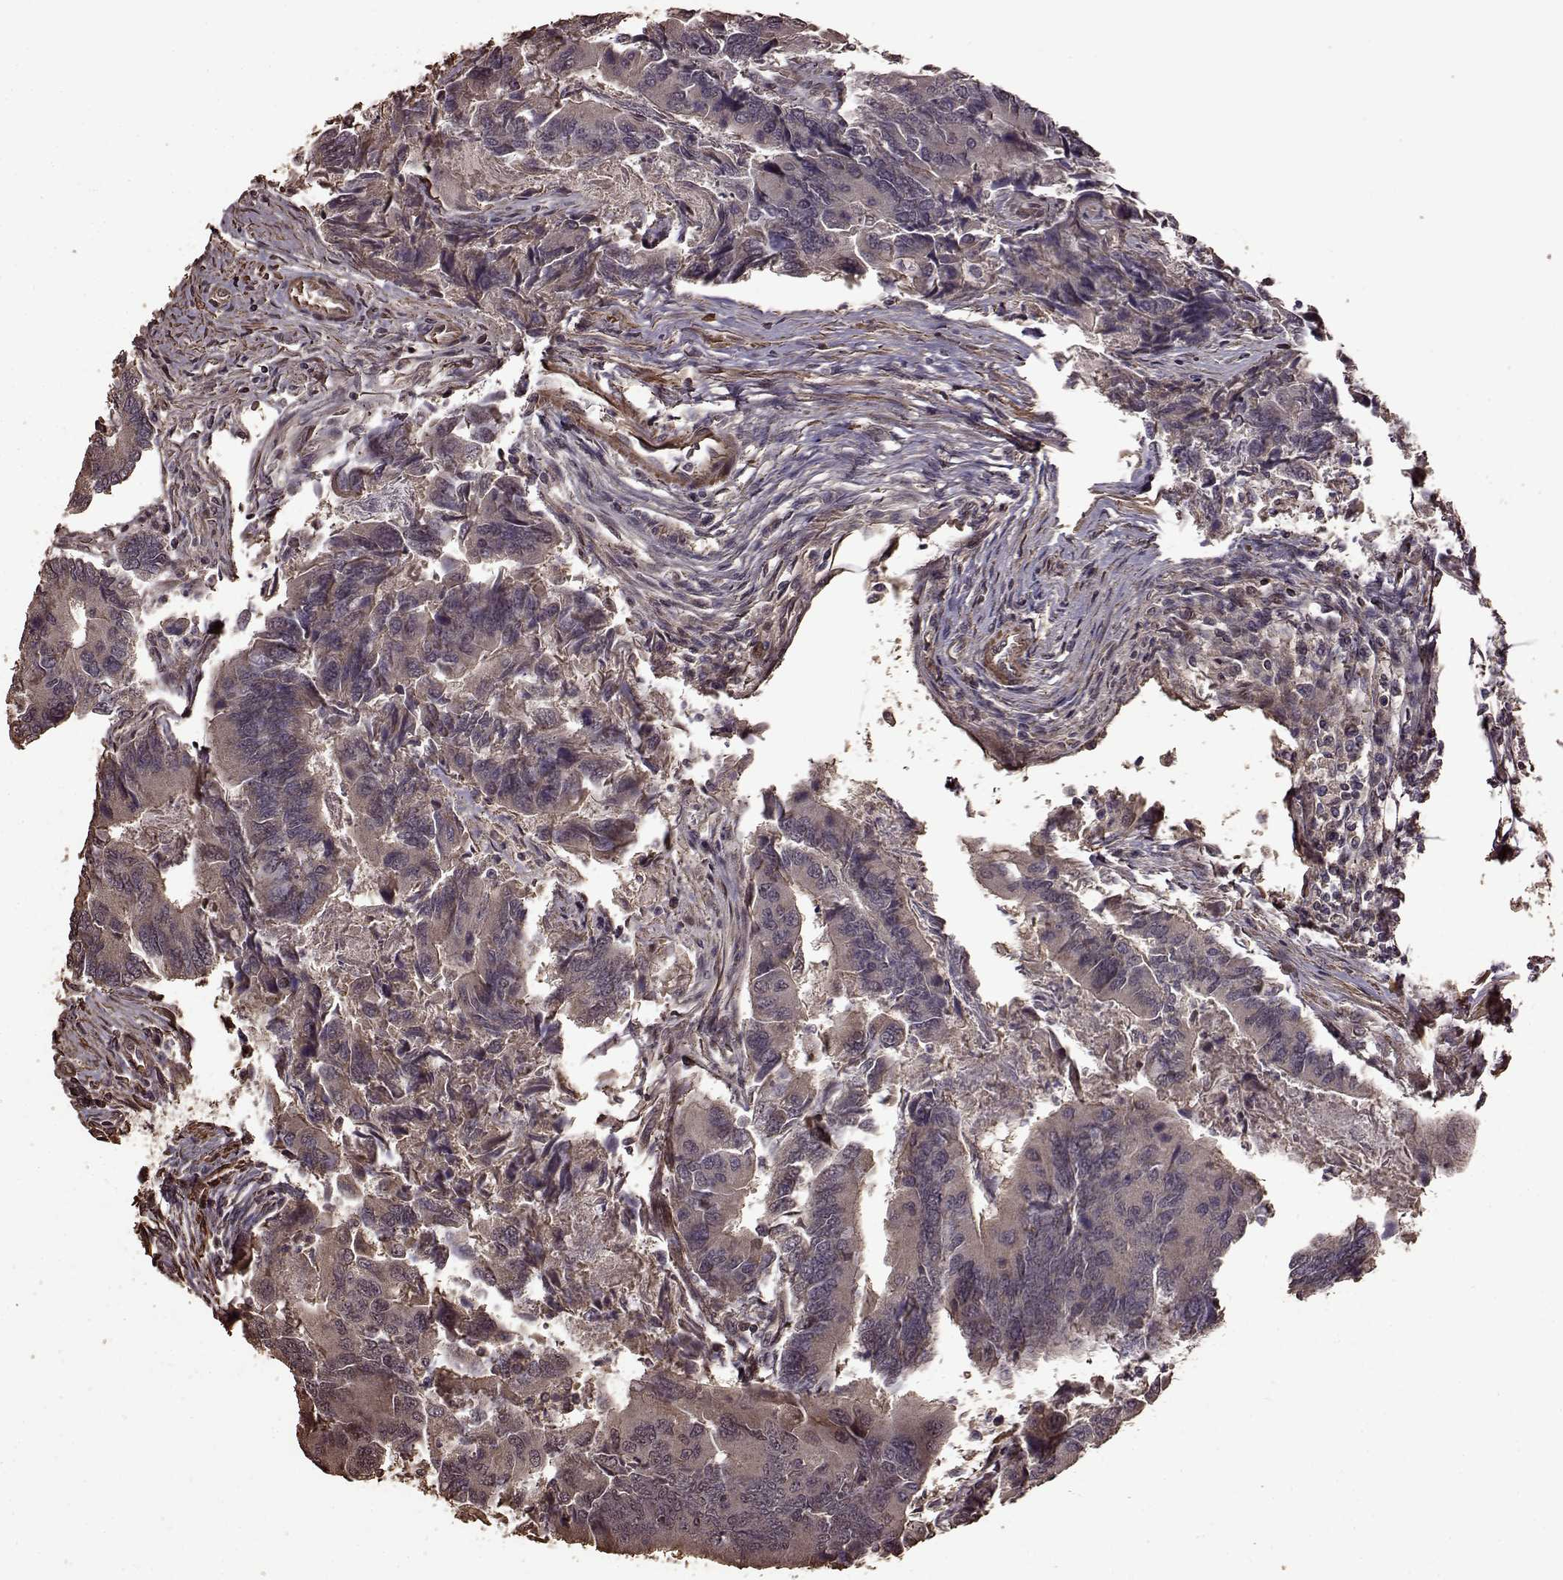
{"staining": {"intensity": "weak", "quantity": "<25%", "location": "cytoplasmic/membranous"}, "tissue": "colorectal cancer", "cell_type": "Tumor cells", "image_type": "cancer", "snomed": [{"axis": "morphology", "description": "Adenocarcinoma, NOS"}, {"axis": "topography", "description": "Colon"}], "caption": "Tumor cells show no significant protein expression in colorectal adenocarcinoma.", "gene": "FBXW11", "patient": {"sex": "female", "age": 67}}